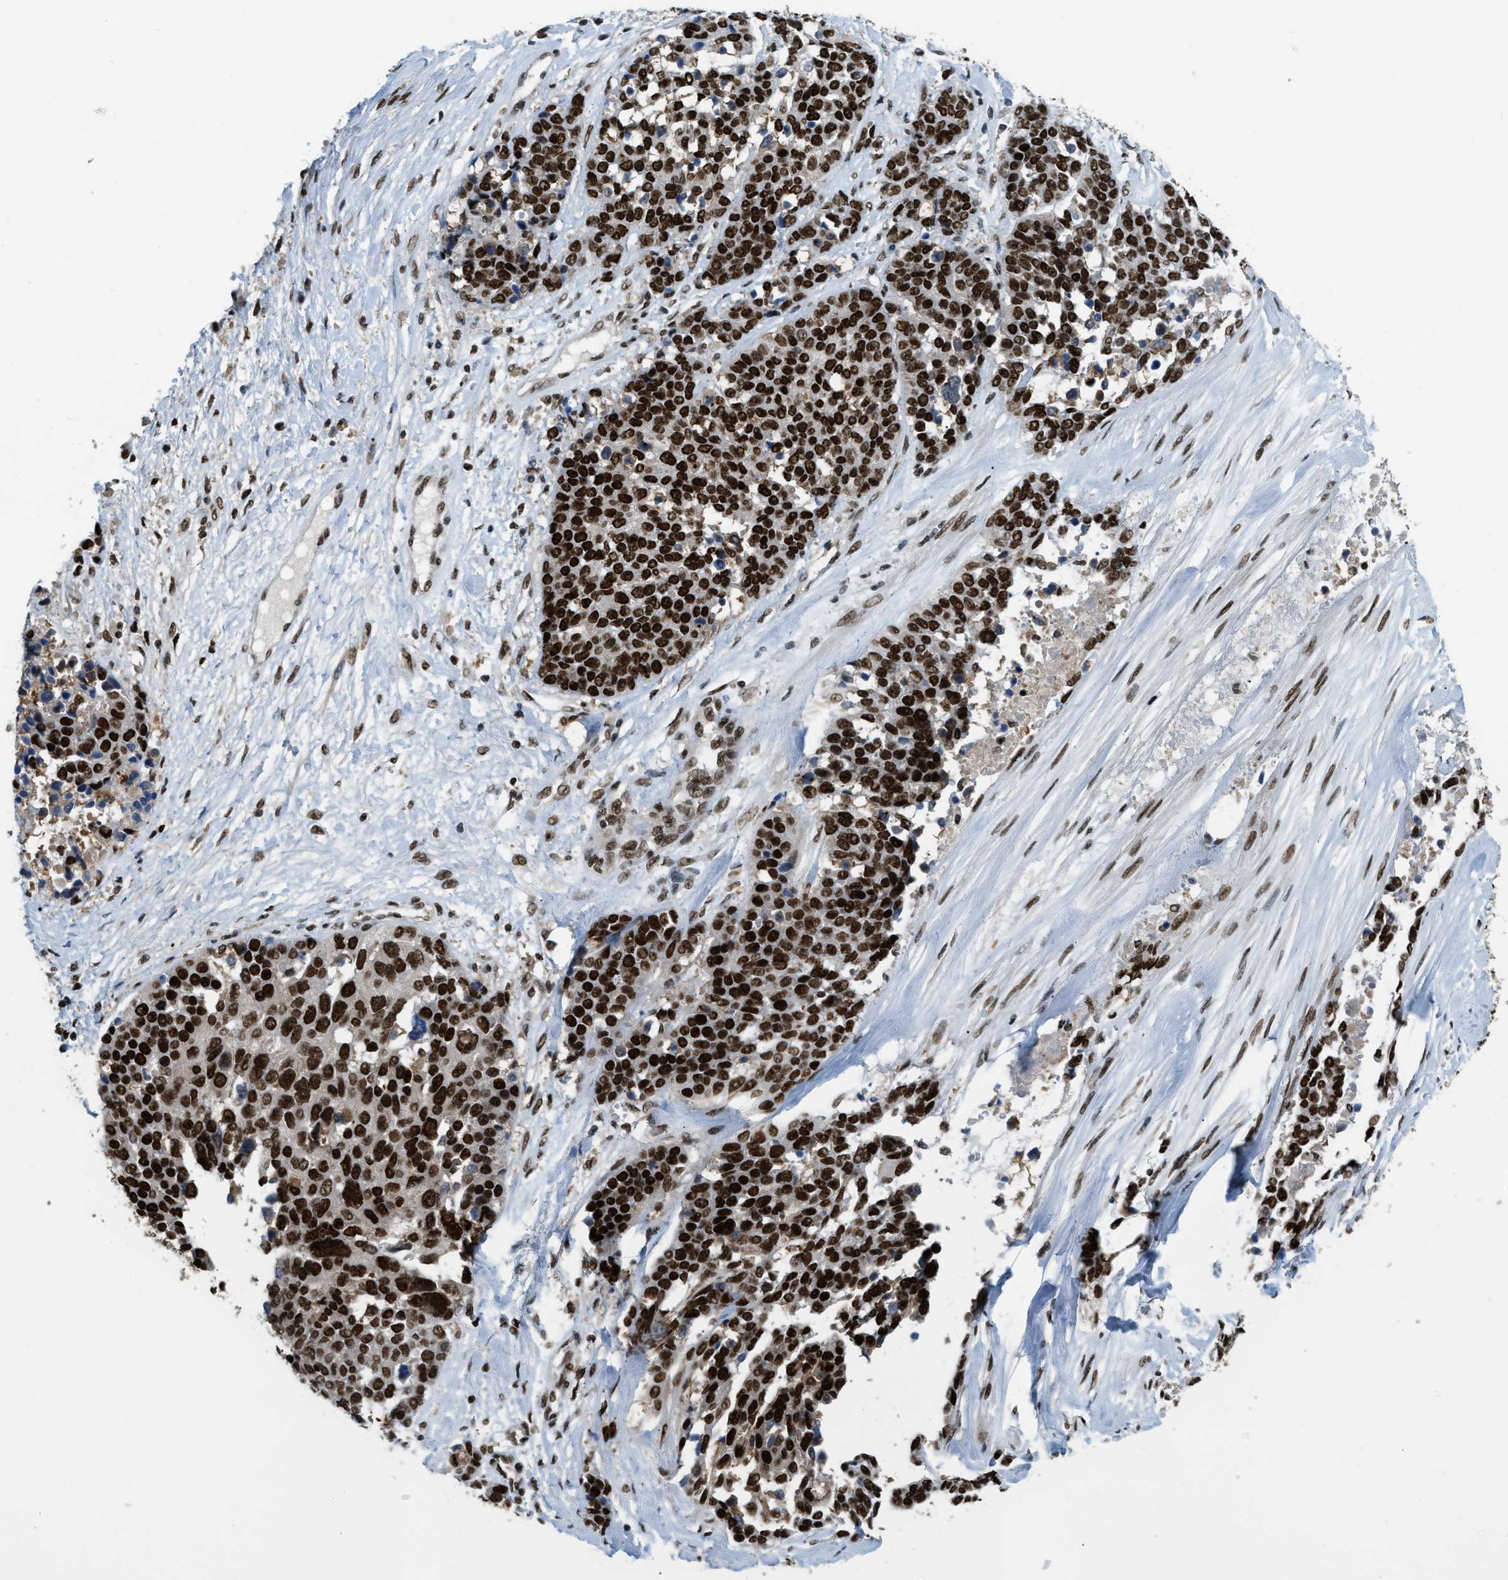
{"staining": {"intensity": "strong", "quantity": ">75%", "location": "nuclear"}, "tissue": "ovarian cancer", "cell_type": "Tumor cells", "image_type": "cancer", "snomed": [{"axis": "morphology", "description": "Cystadenocarcinoma, serous, NOS"}, {"axis": "topography", "description": "Ovary"}], "caption": "Ovarian cancer tissue shows strong nuclear expression in about >75% of tumor cells, visualized by immunohistochemistry.", "gene": "NUMA1", "patient": {"sex": "female", "age": 44}}